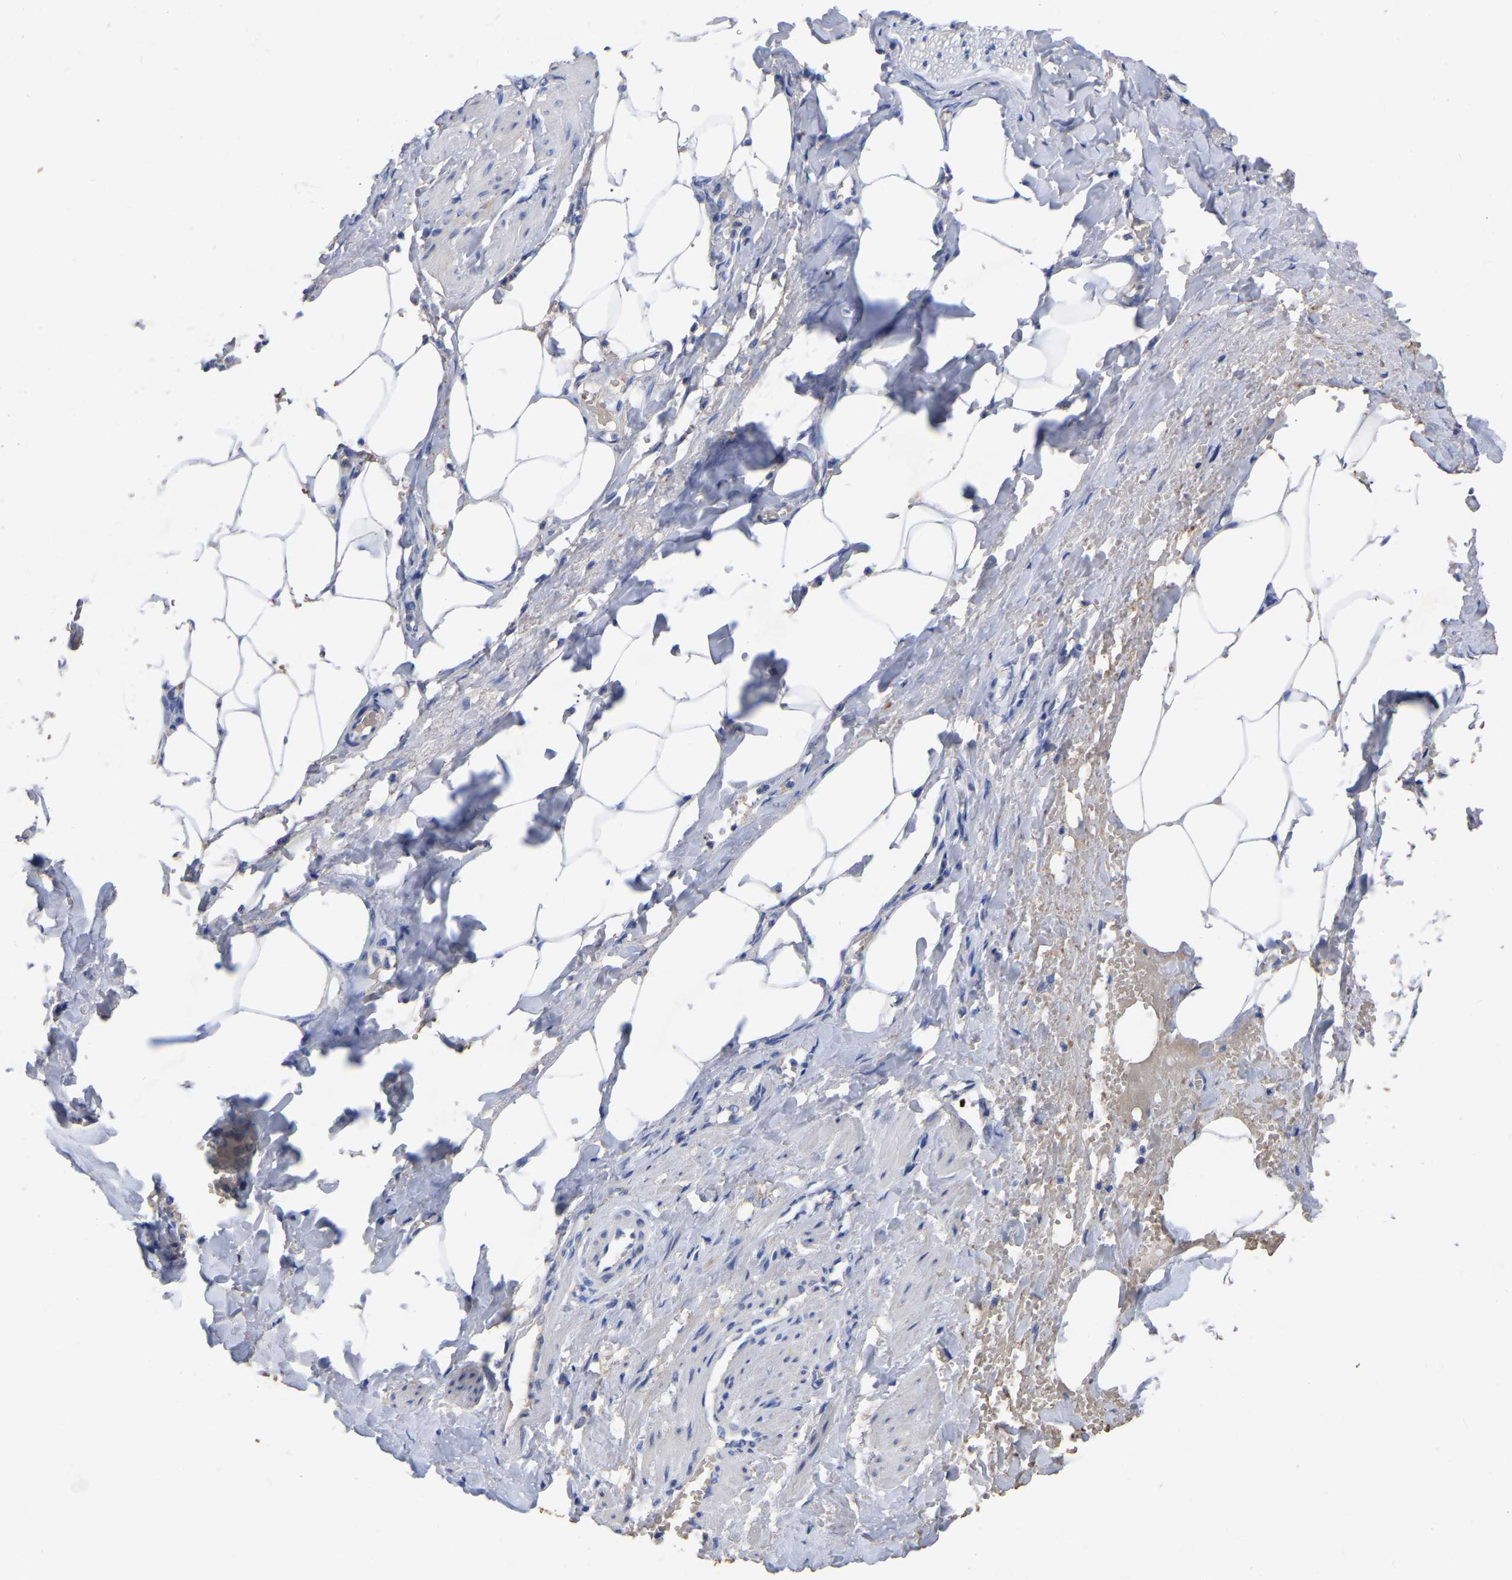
{"staining": {"intensity": "negative", "quantity": "none", "location": "none"}, "tissue": "adipose tissue", "cell_type": "Adipocytes", "image_type": "normal", "snomed": [{"axis": "morphology", "description": "Normal tissue, NOS"}, {"axis": "topography", "description": "Soft tissue"}, {"axis": "topography", "description": "Vascular tissue"}], "caption": "High magnification brightfield microscopy of benign adipose tissue stained with DAB (3,3'-diaminobenzidine) (brown) and counterstained with hematoxylin (blue): adipocytes show no significant expression. (Stains: DAB immunohistochemistry (IHC) with hematoxylin counter stain, Microscopy: brightfield microscopy at high magnification).", "gene": "GDF3", "patient": {"sex": "female", "age": 35}}